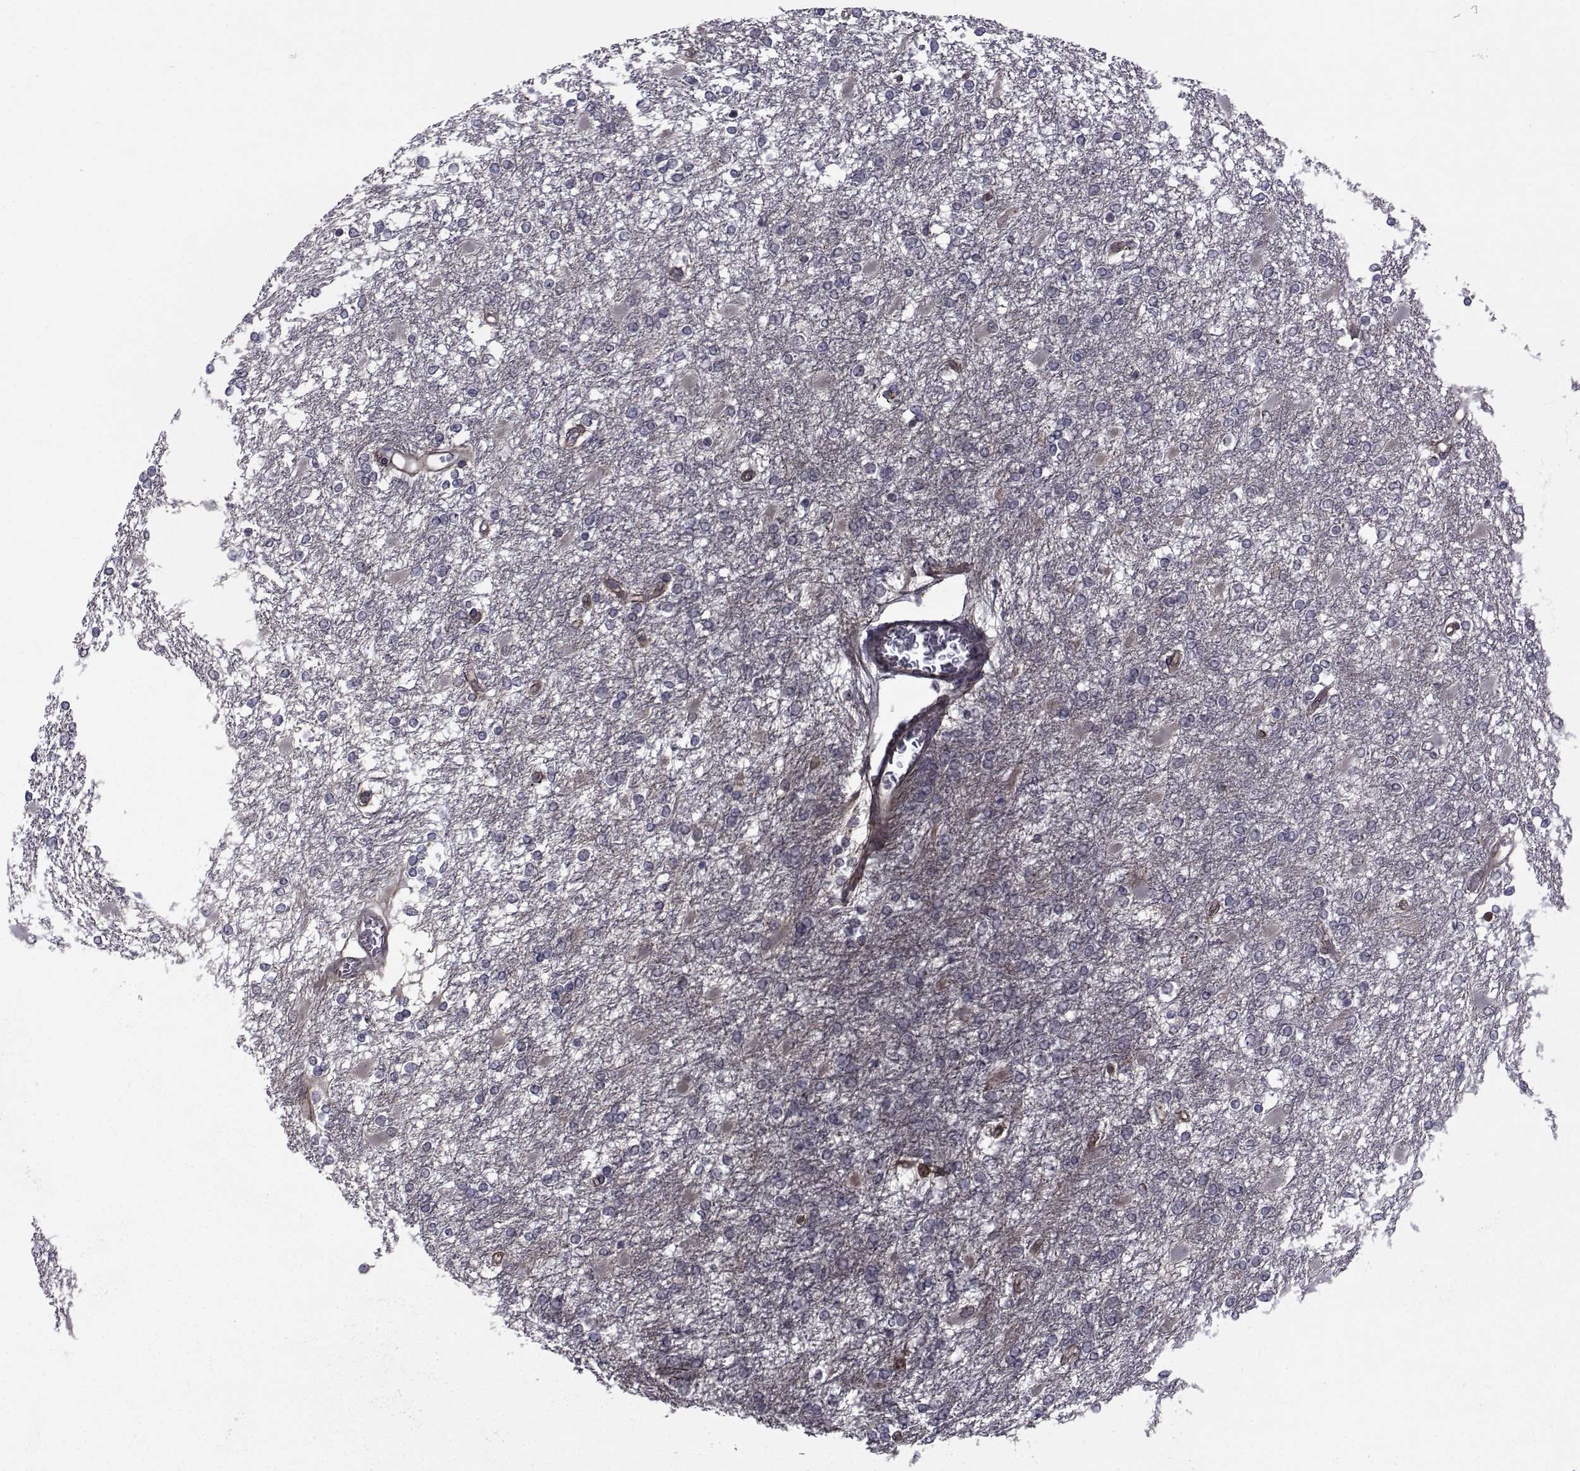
{"staining": {"intensity": "negative", "quantity": "none", "location": "none"}, "tissue": "glioma", "cell_type": "Tumor cells", "image_type": "cancer", "snomed": [{"axis": "morphology", "description": "Glioma, malignant, High grade"}, {"axis": "topography", "description": "Cerebral cortex"}], "caption": "An immunohistochemistry image of glioma is shown. There is no staining in tumor cells of glioma.", "gene": "ATP6V1C2", "patient": {"sex": "male", "age": 79}}